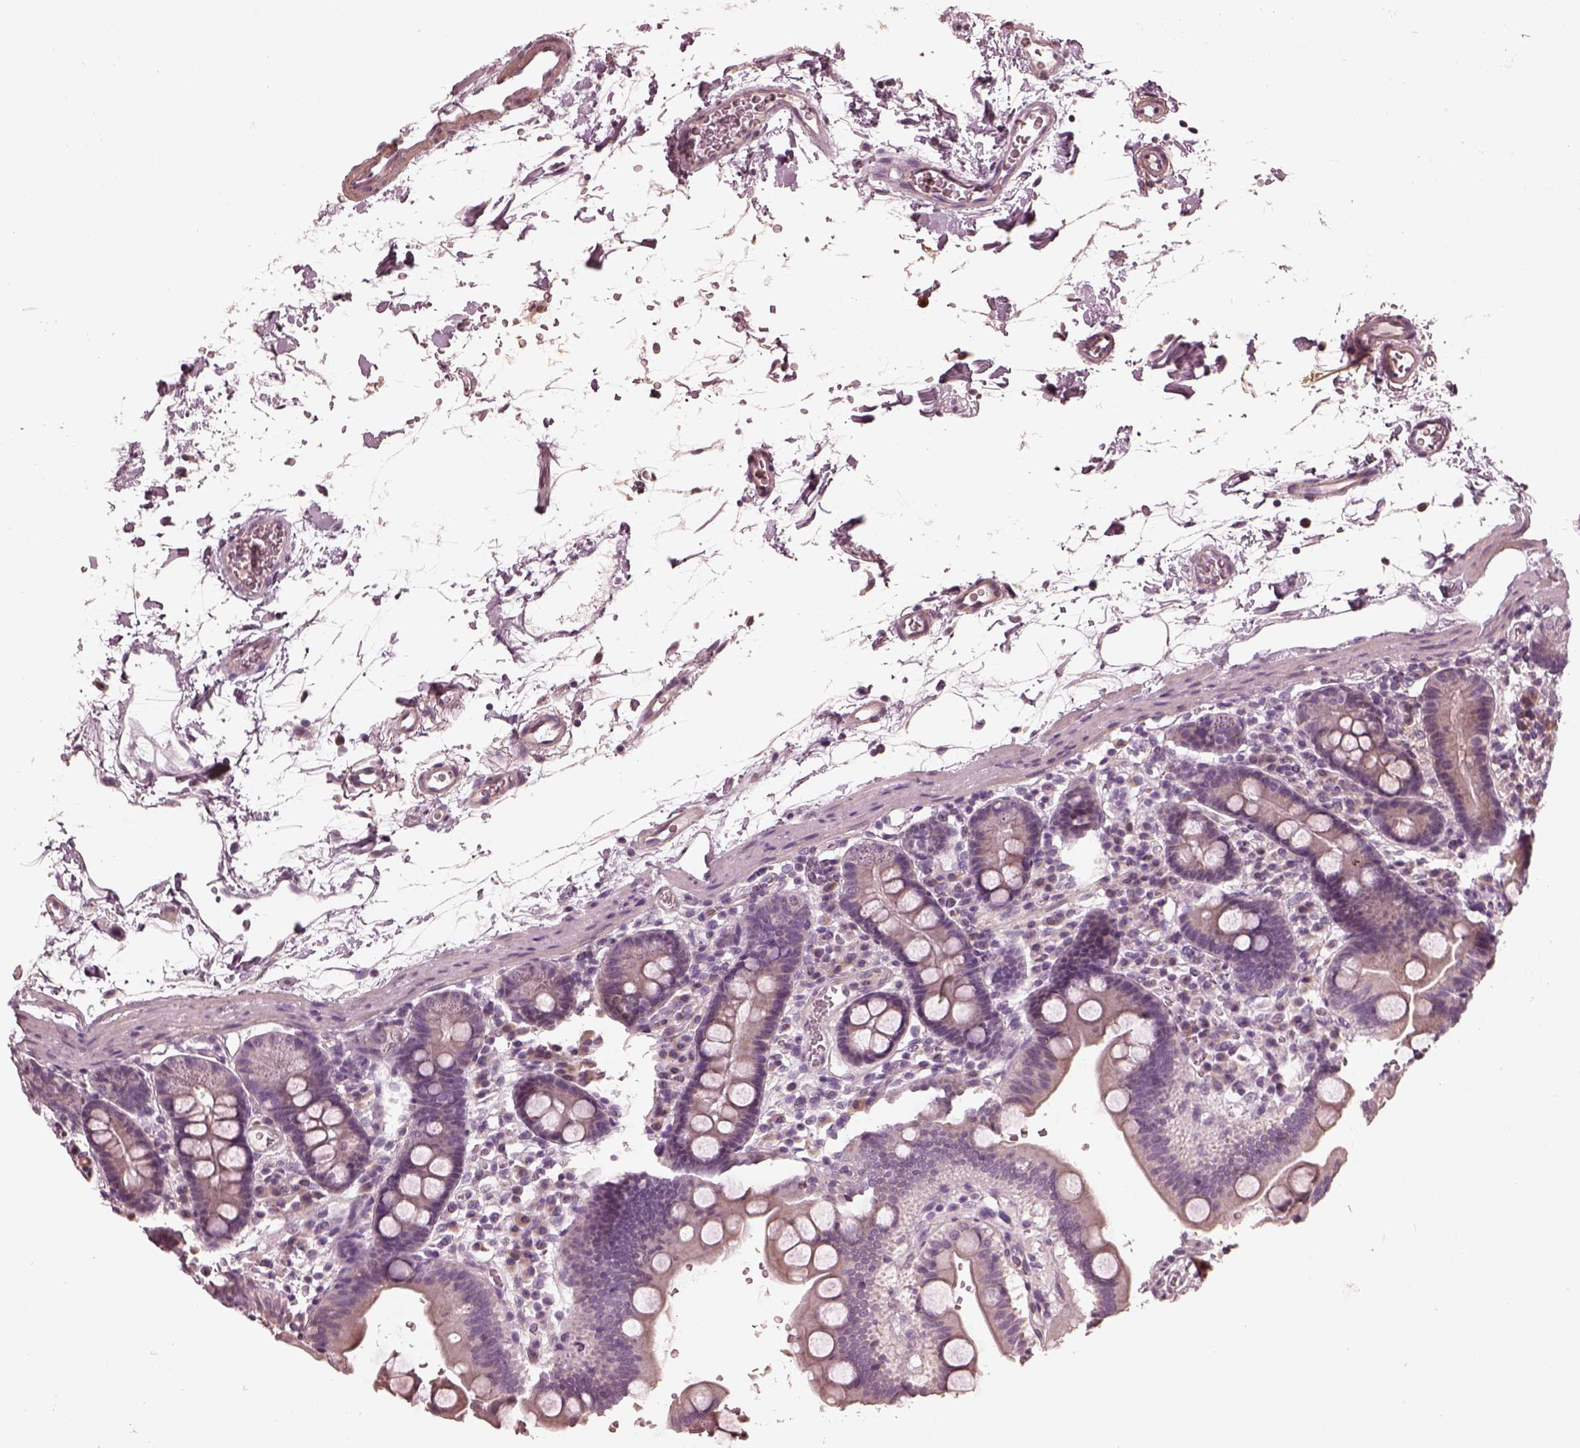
{"staining": {"intensity": "weak", "quantity": ">75%", "location": "cytoplasmic/membranous"}, "tissue": "duodenum", "cell_type": "Glandular cells", "image_type": "normal", "snomed": [{"axis": "morphology", "description": "Normal tissue, NOS"}, {"axis": "topography", "description": "Duodenum"}], "caption": "This histopathology image exhibits immunohistochemistry (IHC) staining of normal duodenum, with low weak cytoplasmic/membranous staining in approximately >75% of glandular cells.", "gene": "OPTC", "patient": {"sex": "male", "age": 59}}